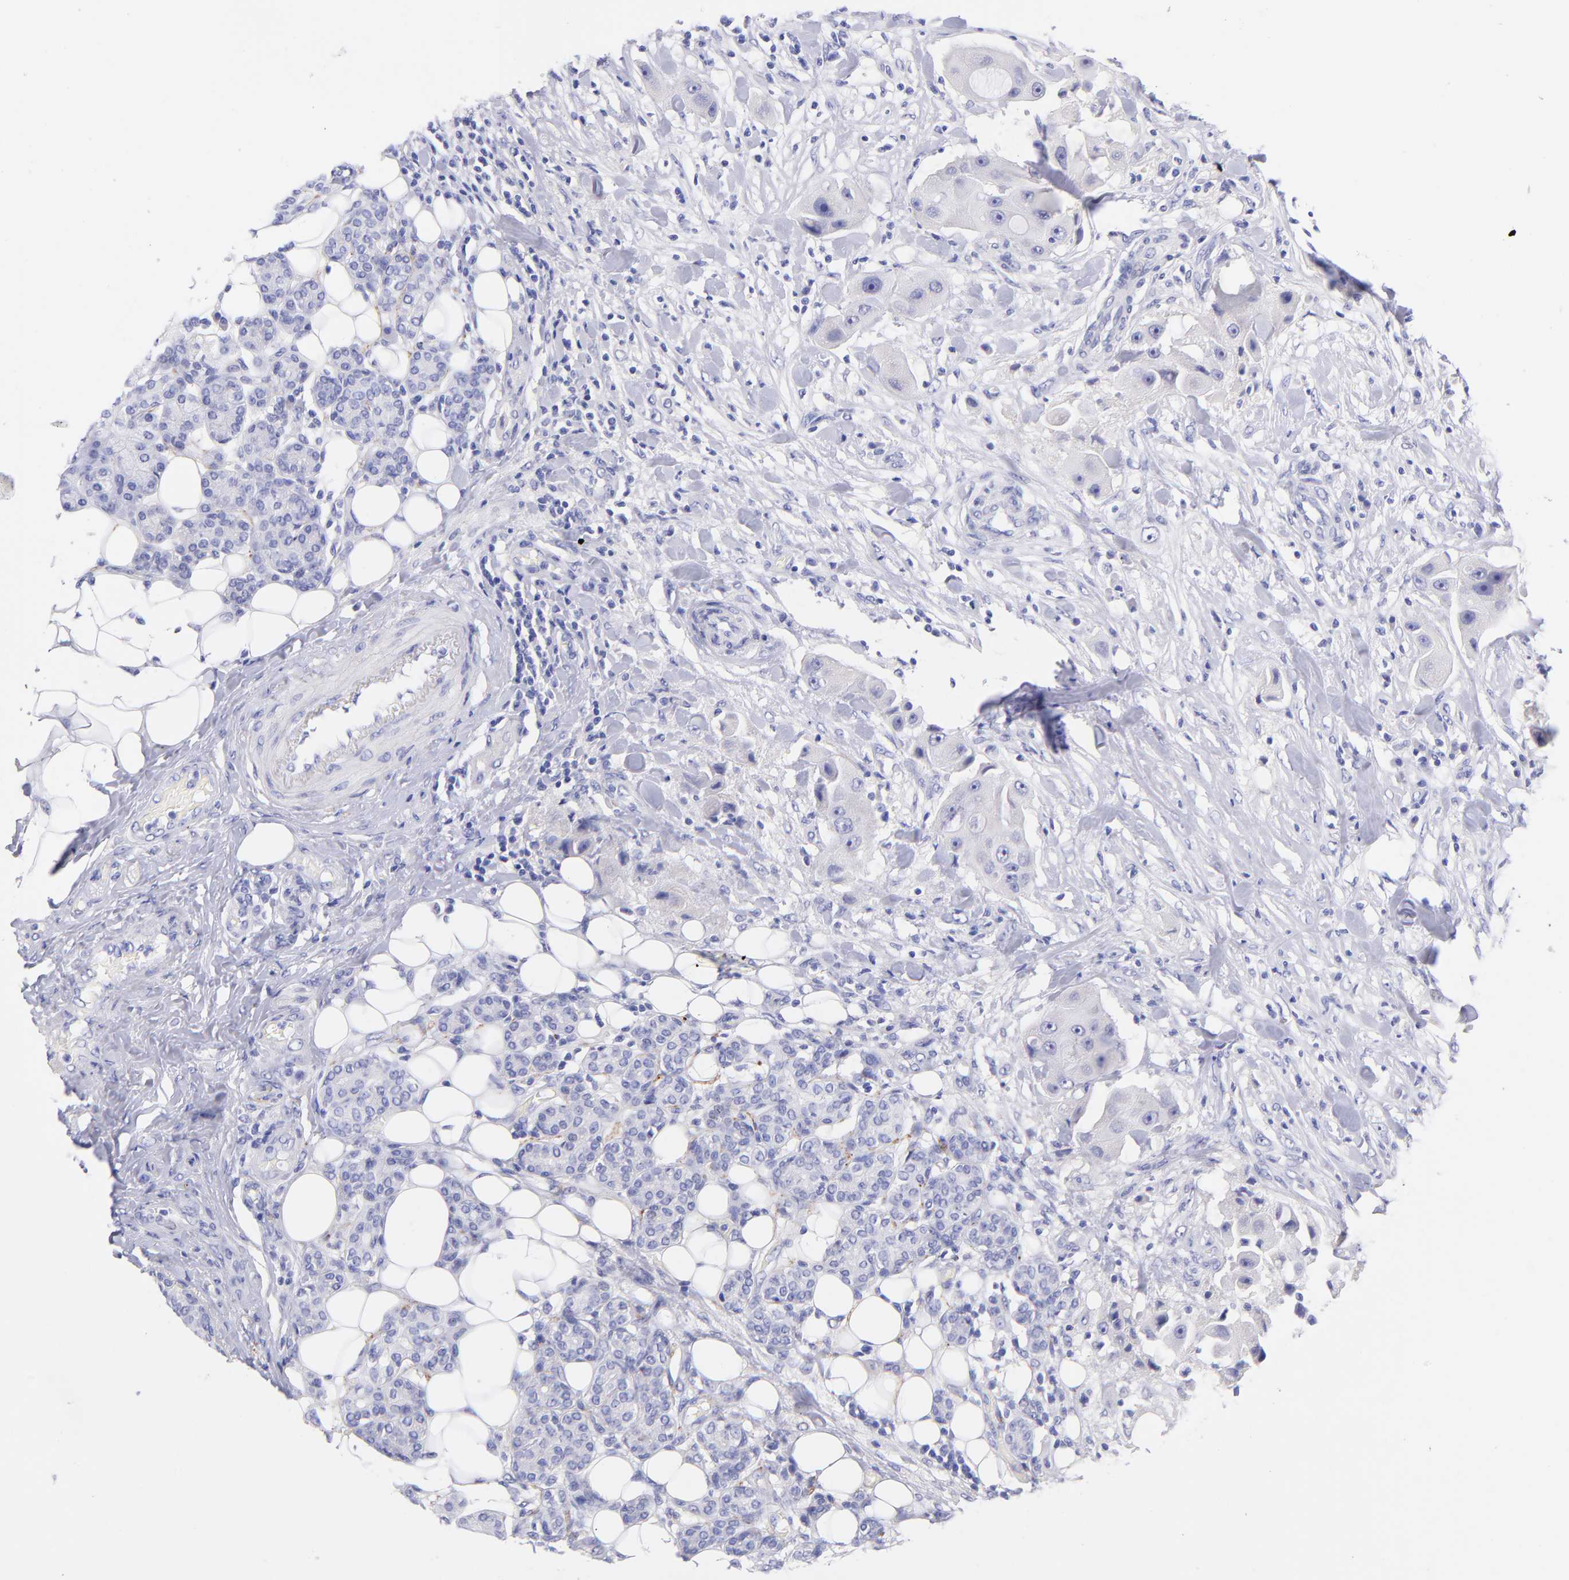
{"staining": {"intensity": "negative", "quantity": "none", "location": "none"}, "tissue": "head and neck cancer", "cell_type": "Tumor cells", "image_type": "cancer", "snomed": [{"axis": "morphology", "description": "Normal tissue, NOS"}, {"axis": "morphology", "description": "Adenocarcinoma, NOS"}, {"axis": "topography", "description": "Salivary gland"}, {"axis": "topography", "description": "Head-Neck"}], "caption": "High magnification brightfield microscopy of adenocarcinoma (head and neck) stained with DAB (brown) and counterstained with hematoxylin (blue): tumor cells show no significant positivity. (DAB (3,3'-diaminobenzidine) IHC visualized using brightfield microscopy, high magnification).", "gene": "RAB3B", "patient": {"sex": "male", "age": 80}}